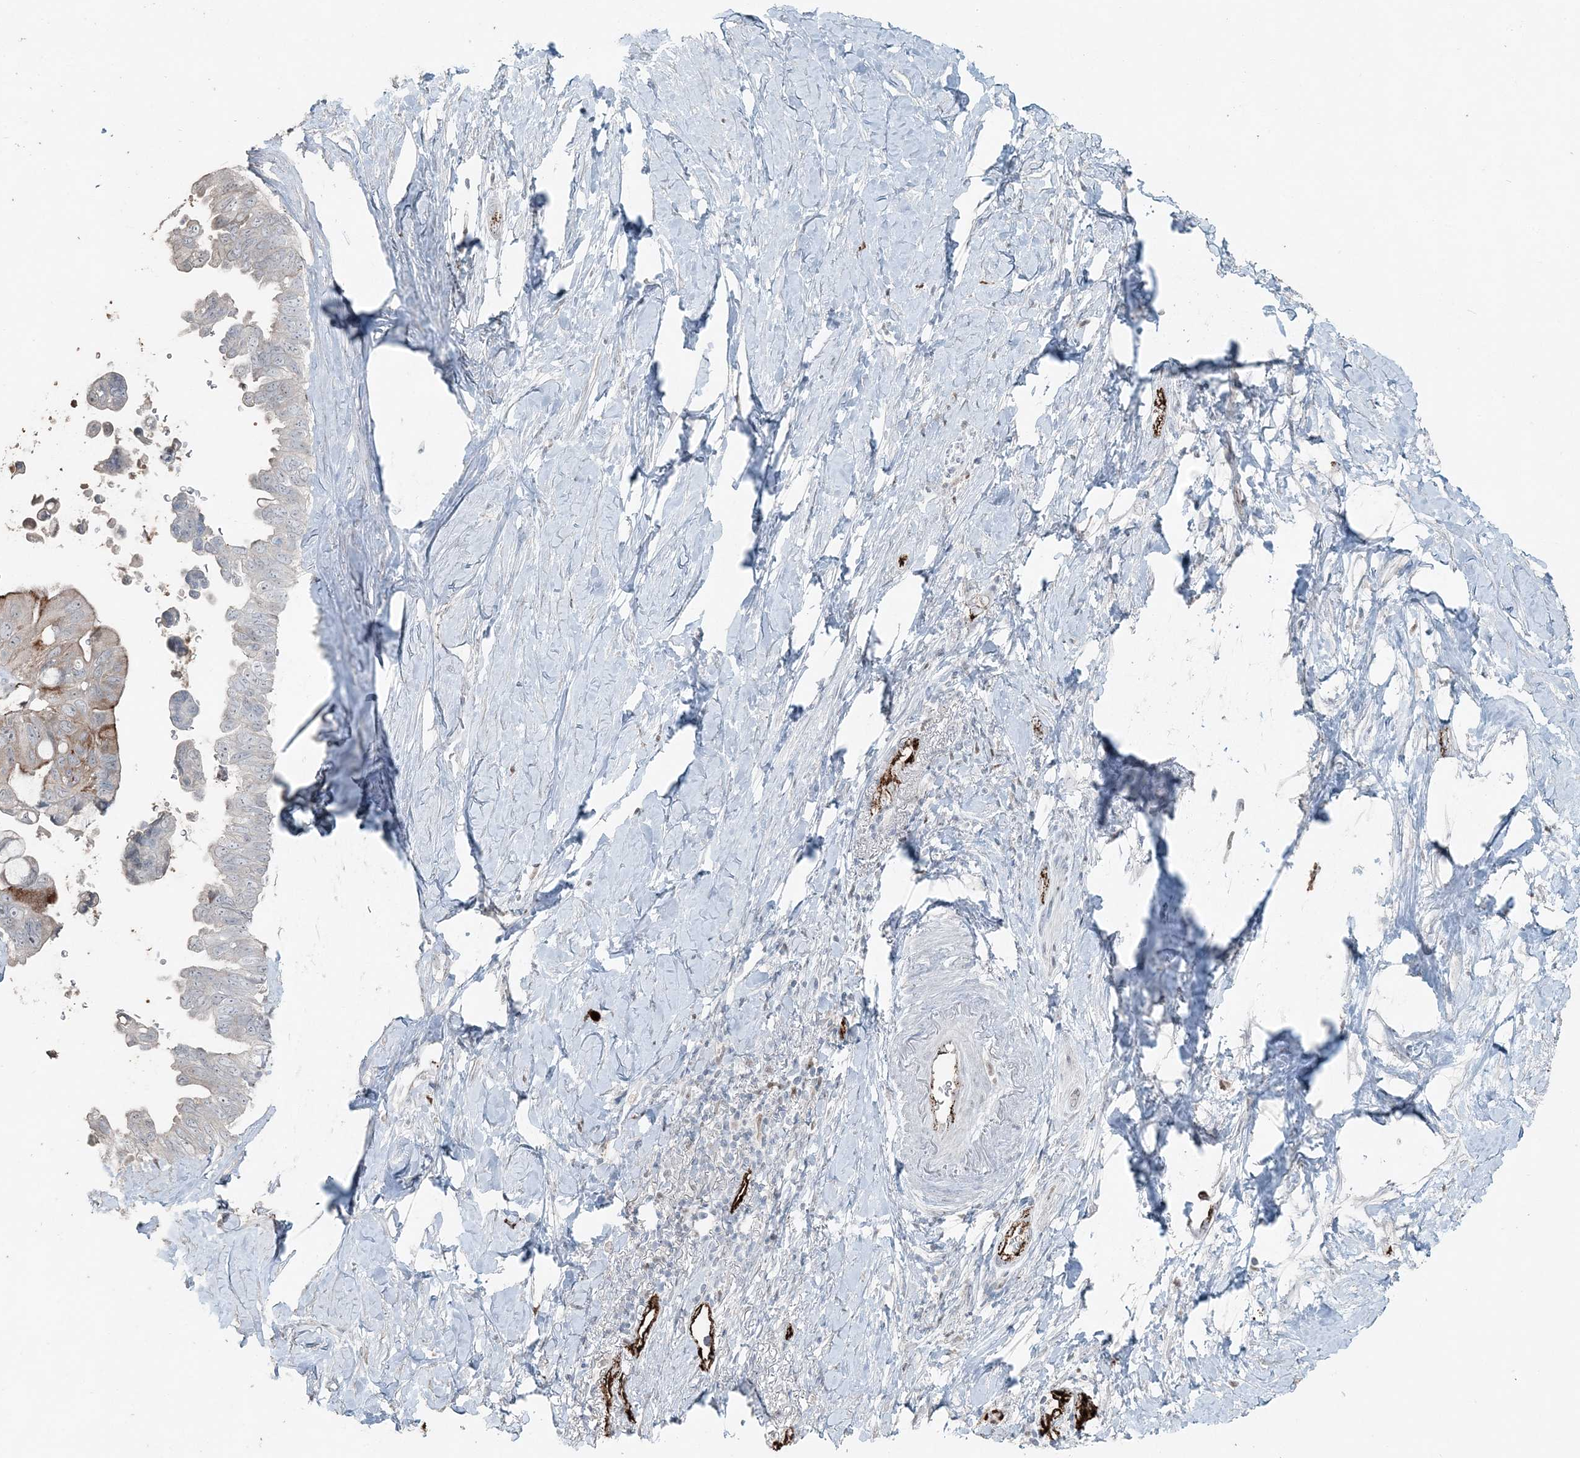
{"staining": {"intensity": "moderate", "quantity": "<25%", "location": "cytoplasmic/membranous"}, "tissue": "pancreatic cancer", "cell_type": "Tumor cells", "image_type": "cancer", "snomed": [{"axis": "morphology", "description": "Adenocarcinoma, NOS"}, {"axis": "topography", "description": "Pancreas"}], "caption": "Immunohistochemistry histopathology image of neoplastic tissue: human pancreatic cancer stained using immunohistochemistry (IHC) shows low levels of moderate protein expression localized specifically in the cytoplasmic/membranous of tumor cells, appearing as a cytoplasmic/membranous brown color.", "gene": "ELOVL7", "patient": {"sex": "female", "age": 72}}